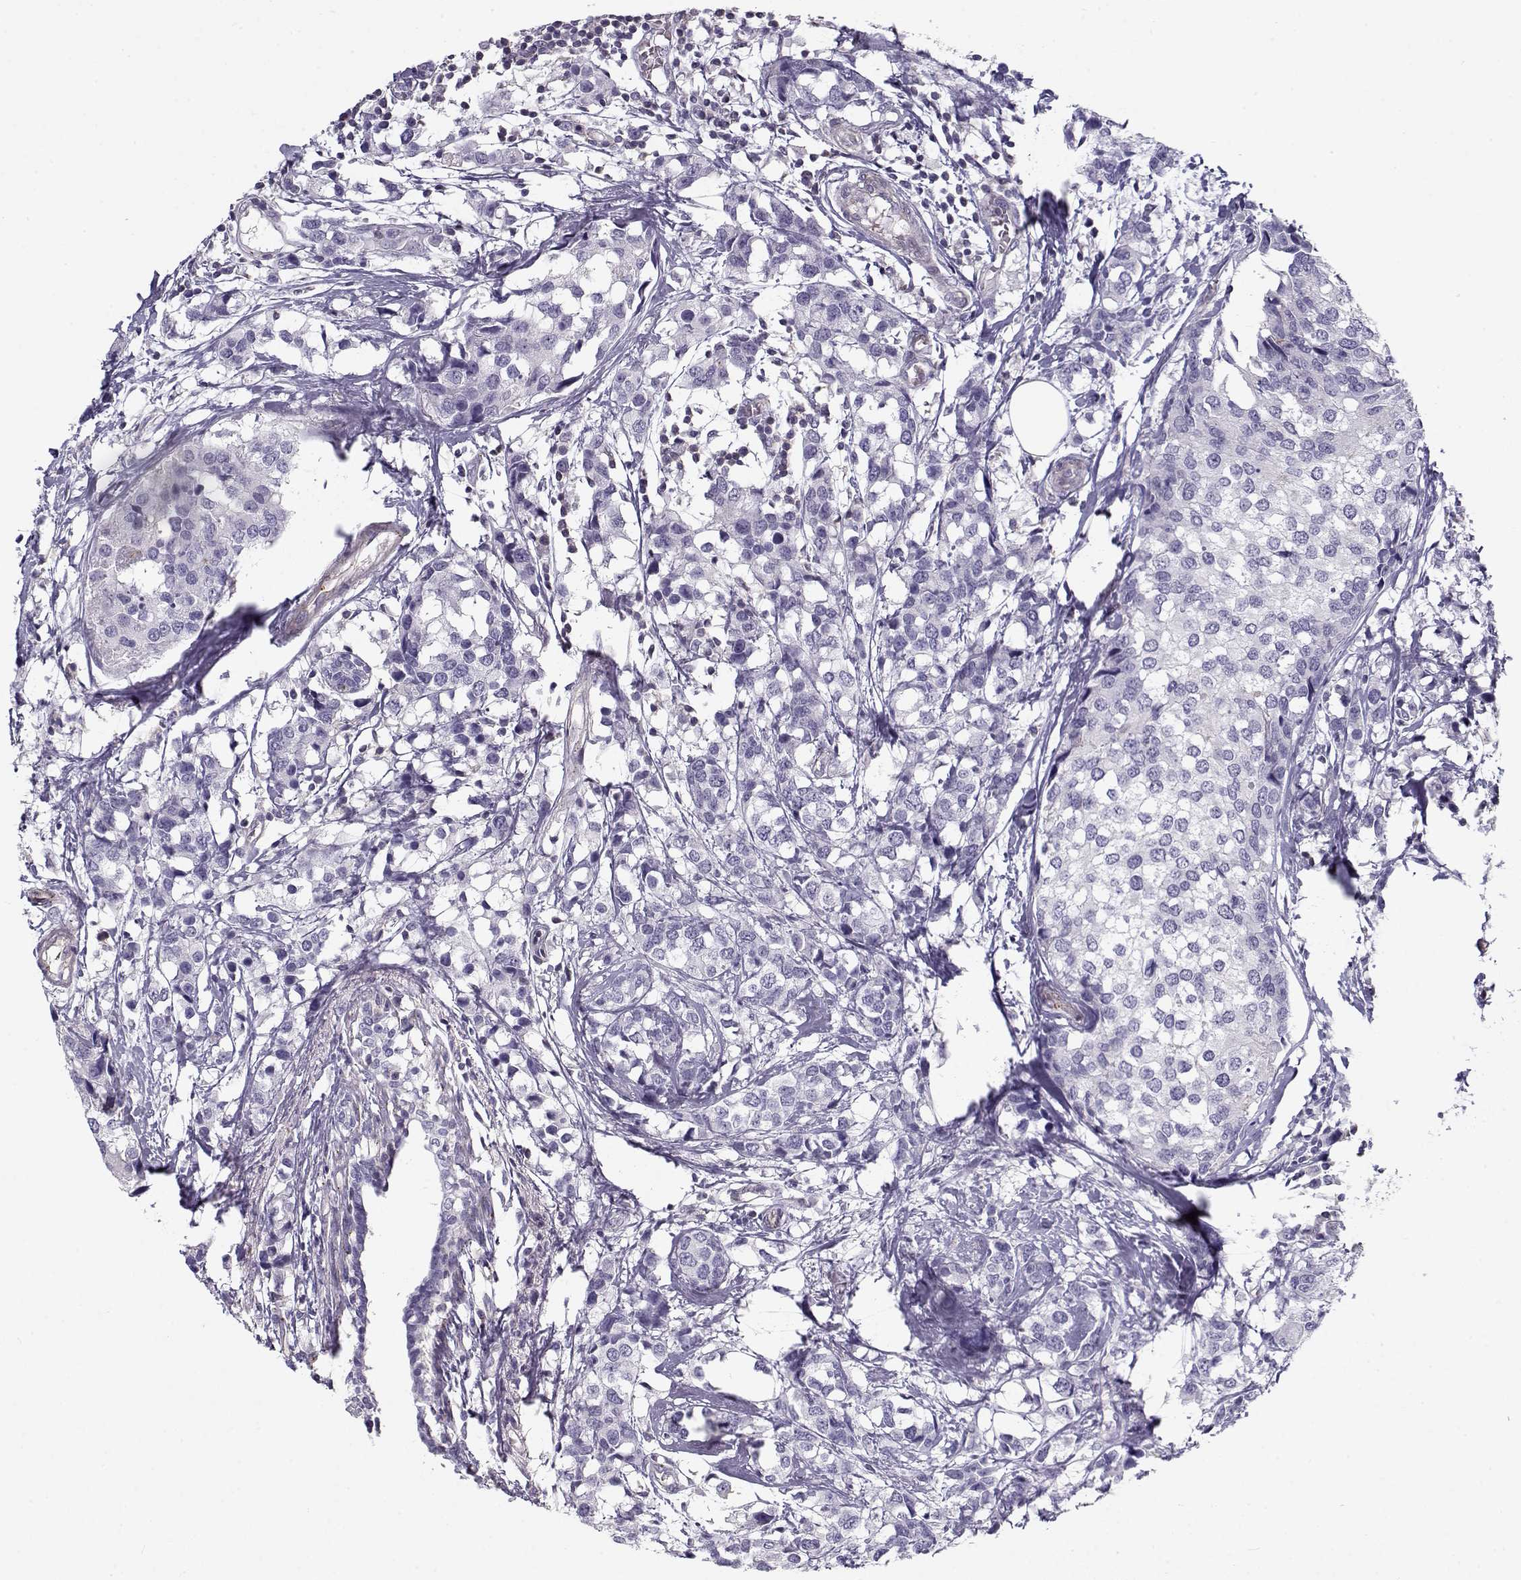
{"staining": {"intensity": "negative", "quantity": "none", "location": "none"}, "tissue": "breast cancer", "cell_type": "Tumor cells", "image_type": "cancer", "snomed": [{"axis": "morphology", "description": "Lobular carcinoma"}, {"axis": "topography", "description": "Breast"}], "caption": "Tumor cells are negative for brown protein staining in breast lobular carcinoma.", "gene": "MYO1A", "patient": {"sex": "female", "age": 59}}